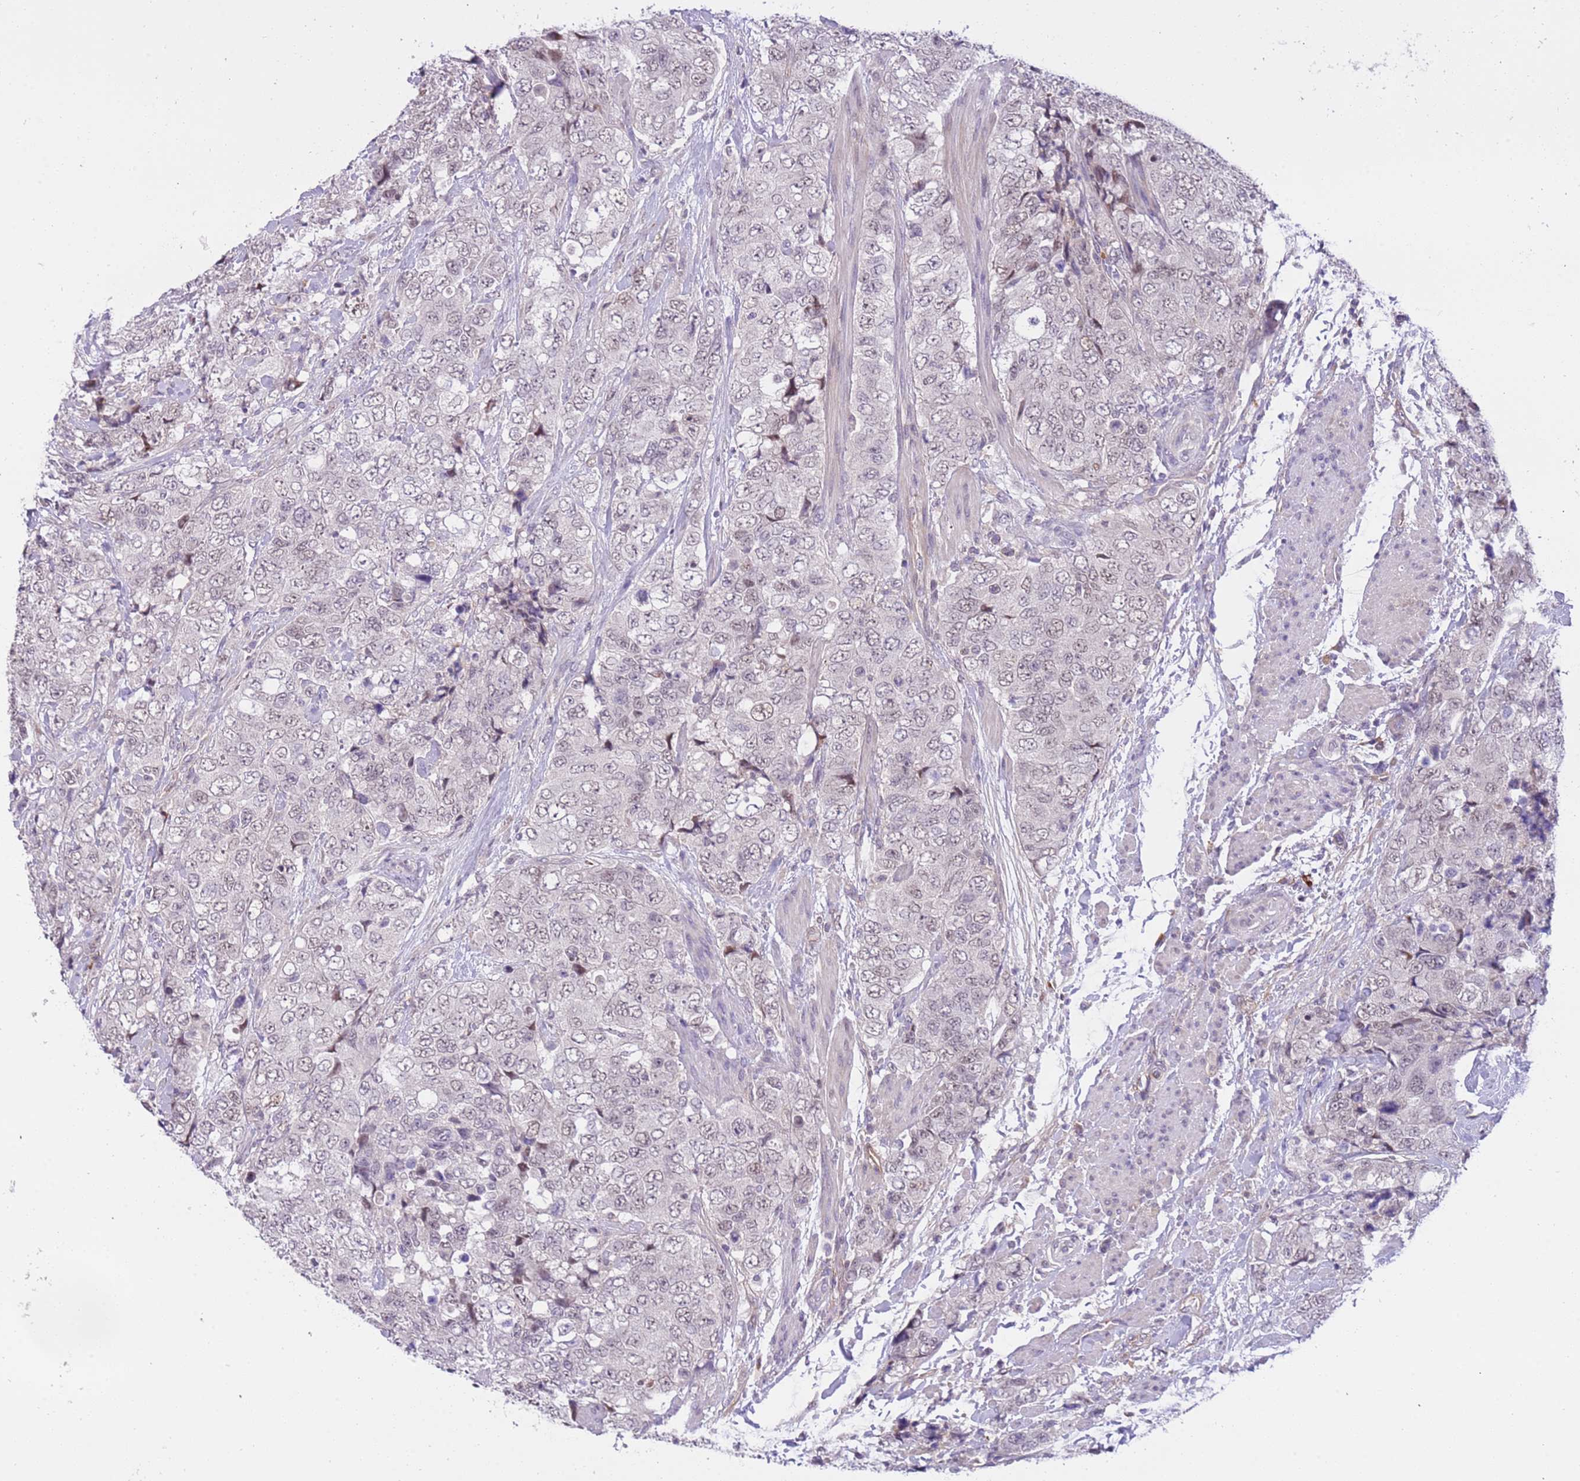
{"staining": {"intensity": "weak", "quantity": "<25%", "location": "nuclear"}, "tissue": "urothelial cancer", "cell_type": "Tumor cells", "image_type": "cancer", "snomed": [{"axis": "morphology", "description": "Urothelial carcinoma, High grade"}, {"axis": "topography", "description": "Urinary bladder"}], "caption": "The histopathology image shows no staining of tumor cells in urothelial carcinoma (high-grade).", "gene": "MAGEF1", "patient": {"sex": "female", "age": 78}}